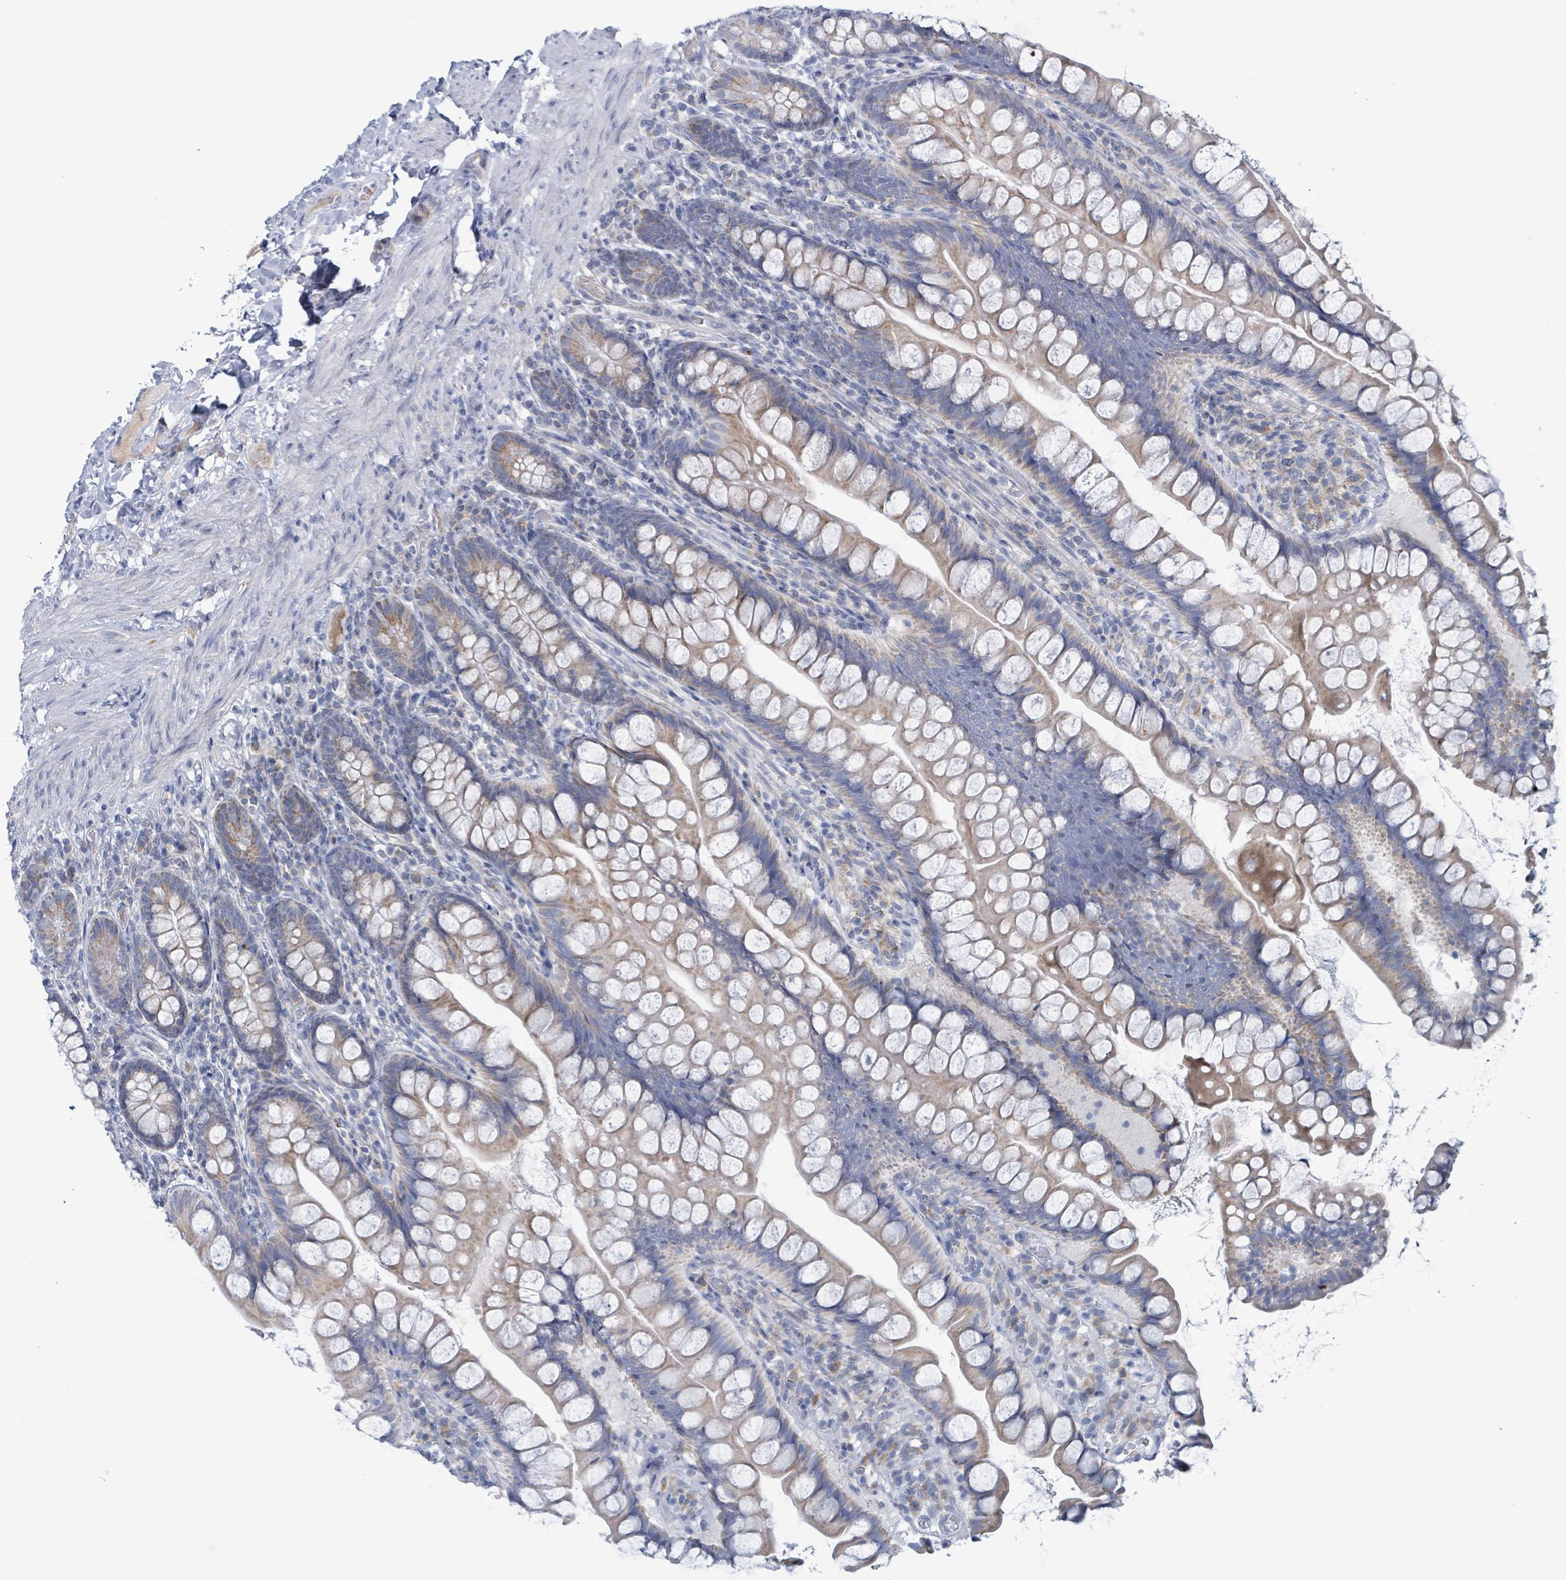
{"staining": {"intensity": "weak", "quantity": "25%-75%", "location": "cytoplasmic/membranous"}, "tissue": "small intestine", "cell_type": "Glandular cells", "image_type": "normal", "snomed": [{"axis": "morphology", "description": "Normal tissue, NOS"}, {"axis": "topography", "description": "Small intestine"}], "caption": "Protein expression by immunohistochemistry (IHC) shows weak cytoplasmic/membranous expression in approximately 25%-75% of glandular cells in benign small intestine. (Stains: DAB in brown, nuclei in blue, Microscopy: brightfield microscopy at high magnification).", "gene": "AKR1C4", "patient": {"sex": "male", "age": 70}}